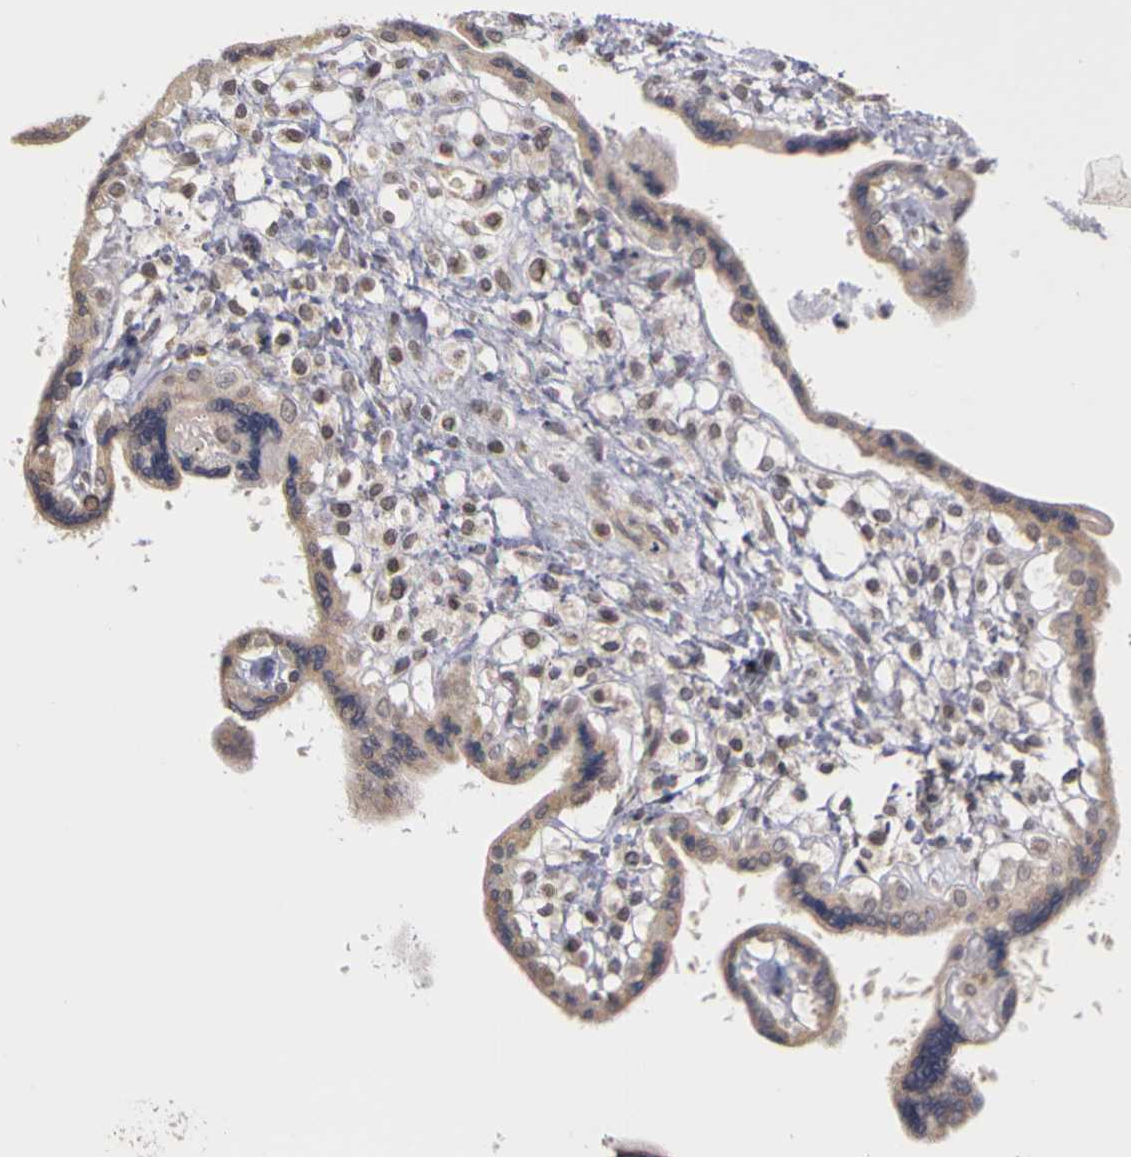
{"staining": {"intensity": "weak", "quantity": ">75%", "location": "cytoplasmic/membranous,nuclear"}, "tissue": "placenta", "cell_type": "Trophoblastic cells", "image_type": "normal", "snomed": [{"axis": "morphology", "description": "Normal tissue, NOS"}, {"axis": "topography", "description": "Placenta"}], "caption": "Immunohistochemistry (IHC) micrograph of benign human placenta stained for a protein (brown), which reveals low levels of weak cytoplasmic/membranous,nuclear staining in approximately >75% of trophoblastic cells.", "gene": "FRMD7", "patient": {"sex": "female", "age": 31}}